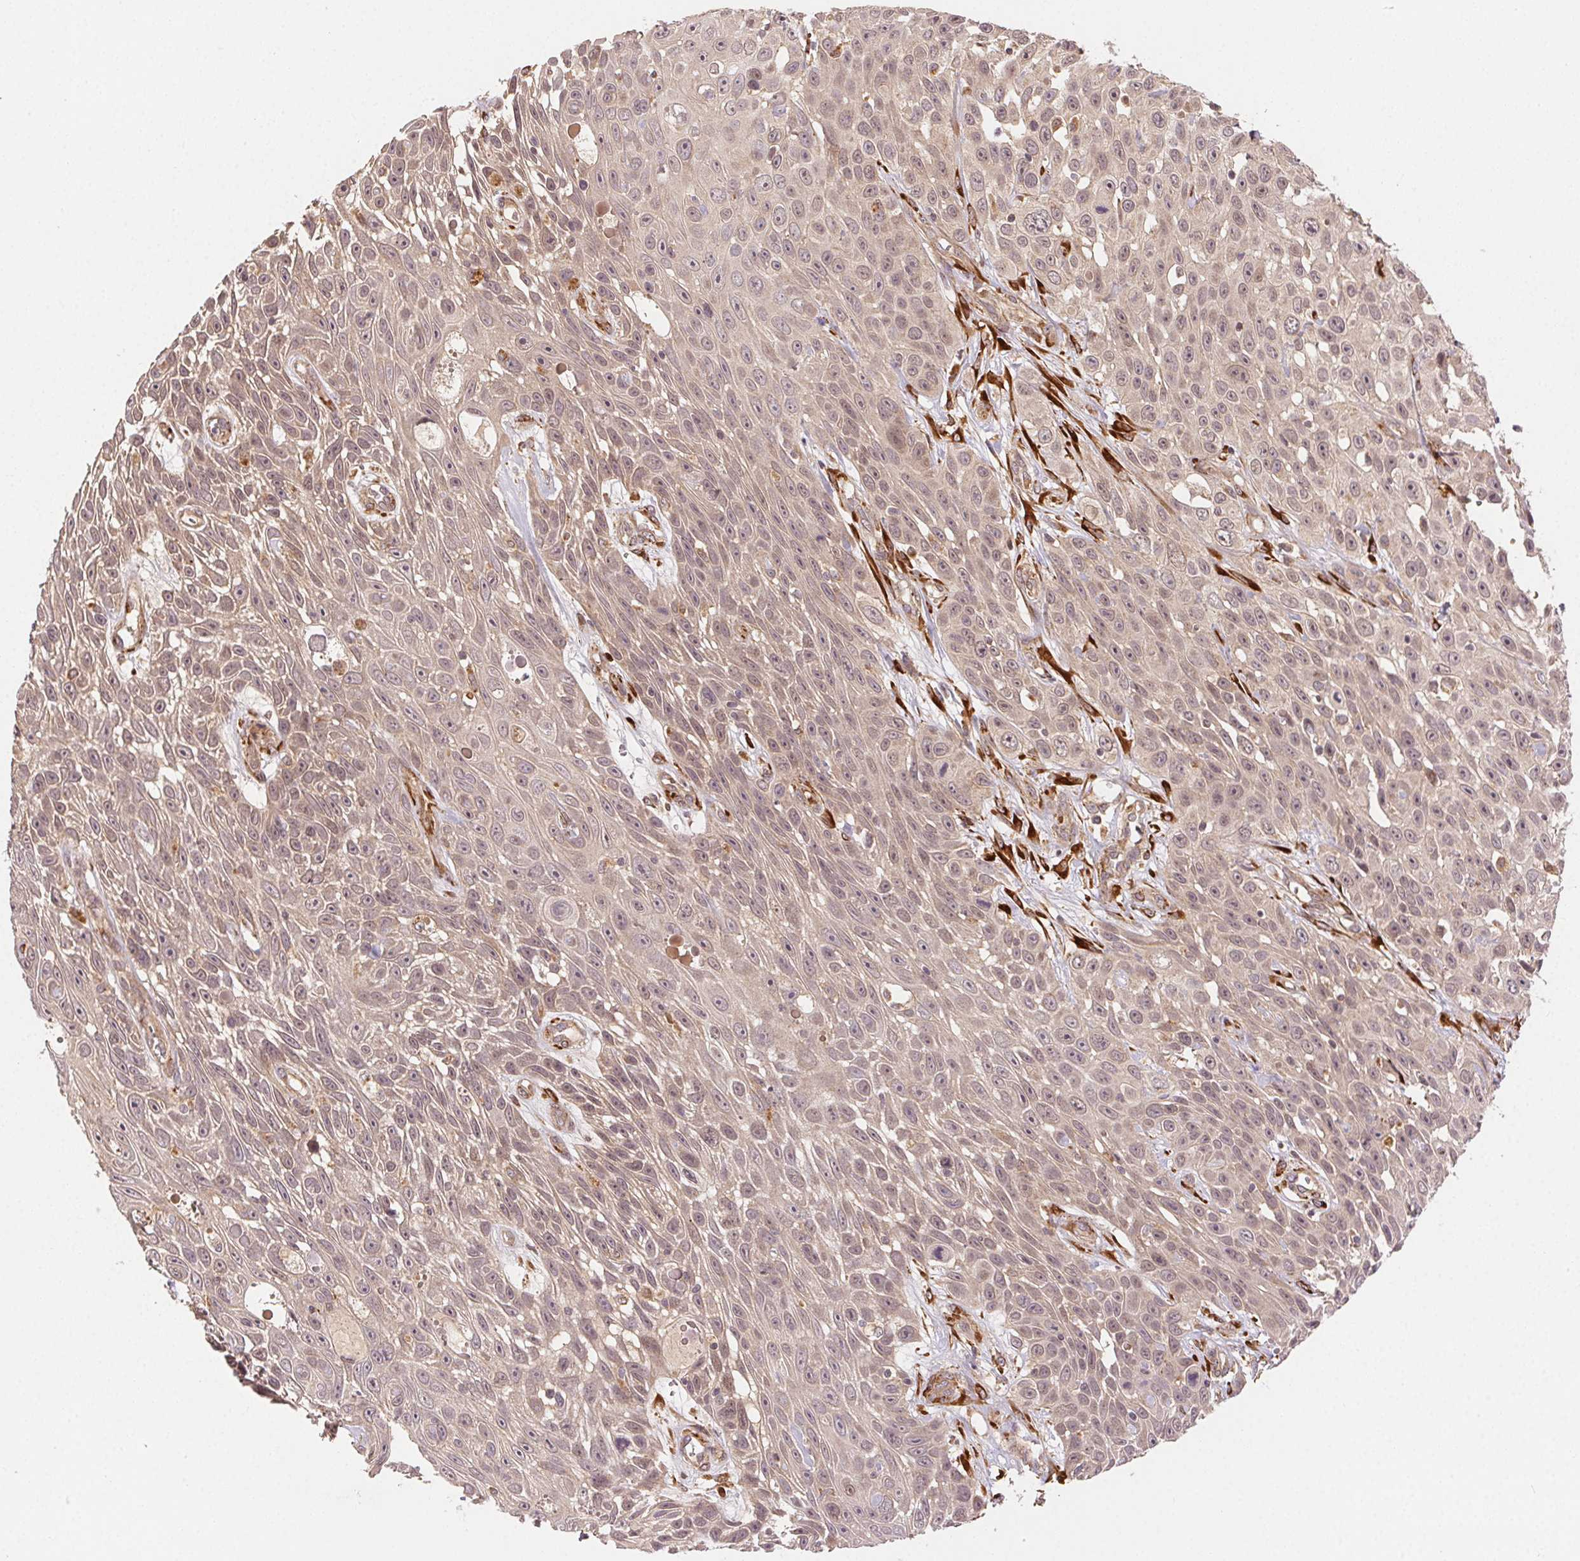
{"staining": {"intensity": "weak", "quantity": ">75%", "location": "cytoplasmic/membranous"}, "tissue": "skin cancer", "cell_type": "Tumor cells", "image_type": "cancer", "snomed": [{"axis": "morphology", "description": "Squamous cell carcinoma, NOS"}, {"axis": "topography", "description": "Skin"}], "caption": "Immunohistochemical staining of human squamous cell carcinoma (skin) displays low levels of weak cytoplasmic/membranous protein positivity in about >75% of tumor cells.", "gene": "KLHL15", "patient": {"sex": "male", "age": 82}}